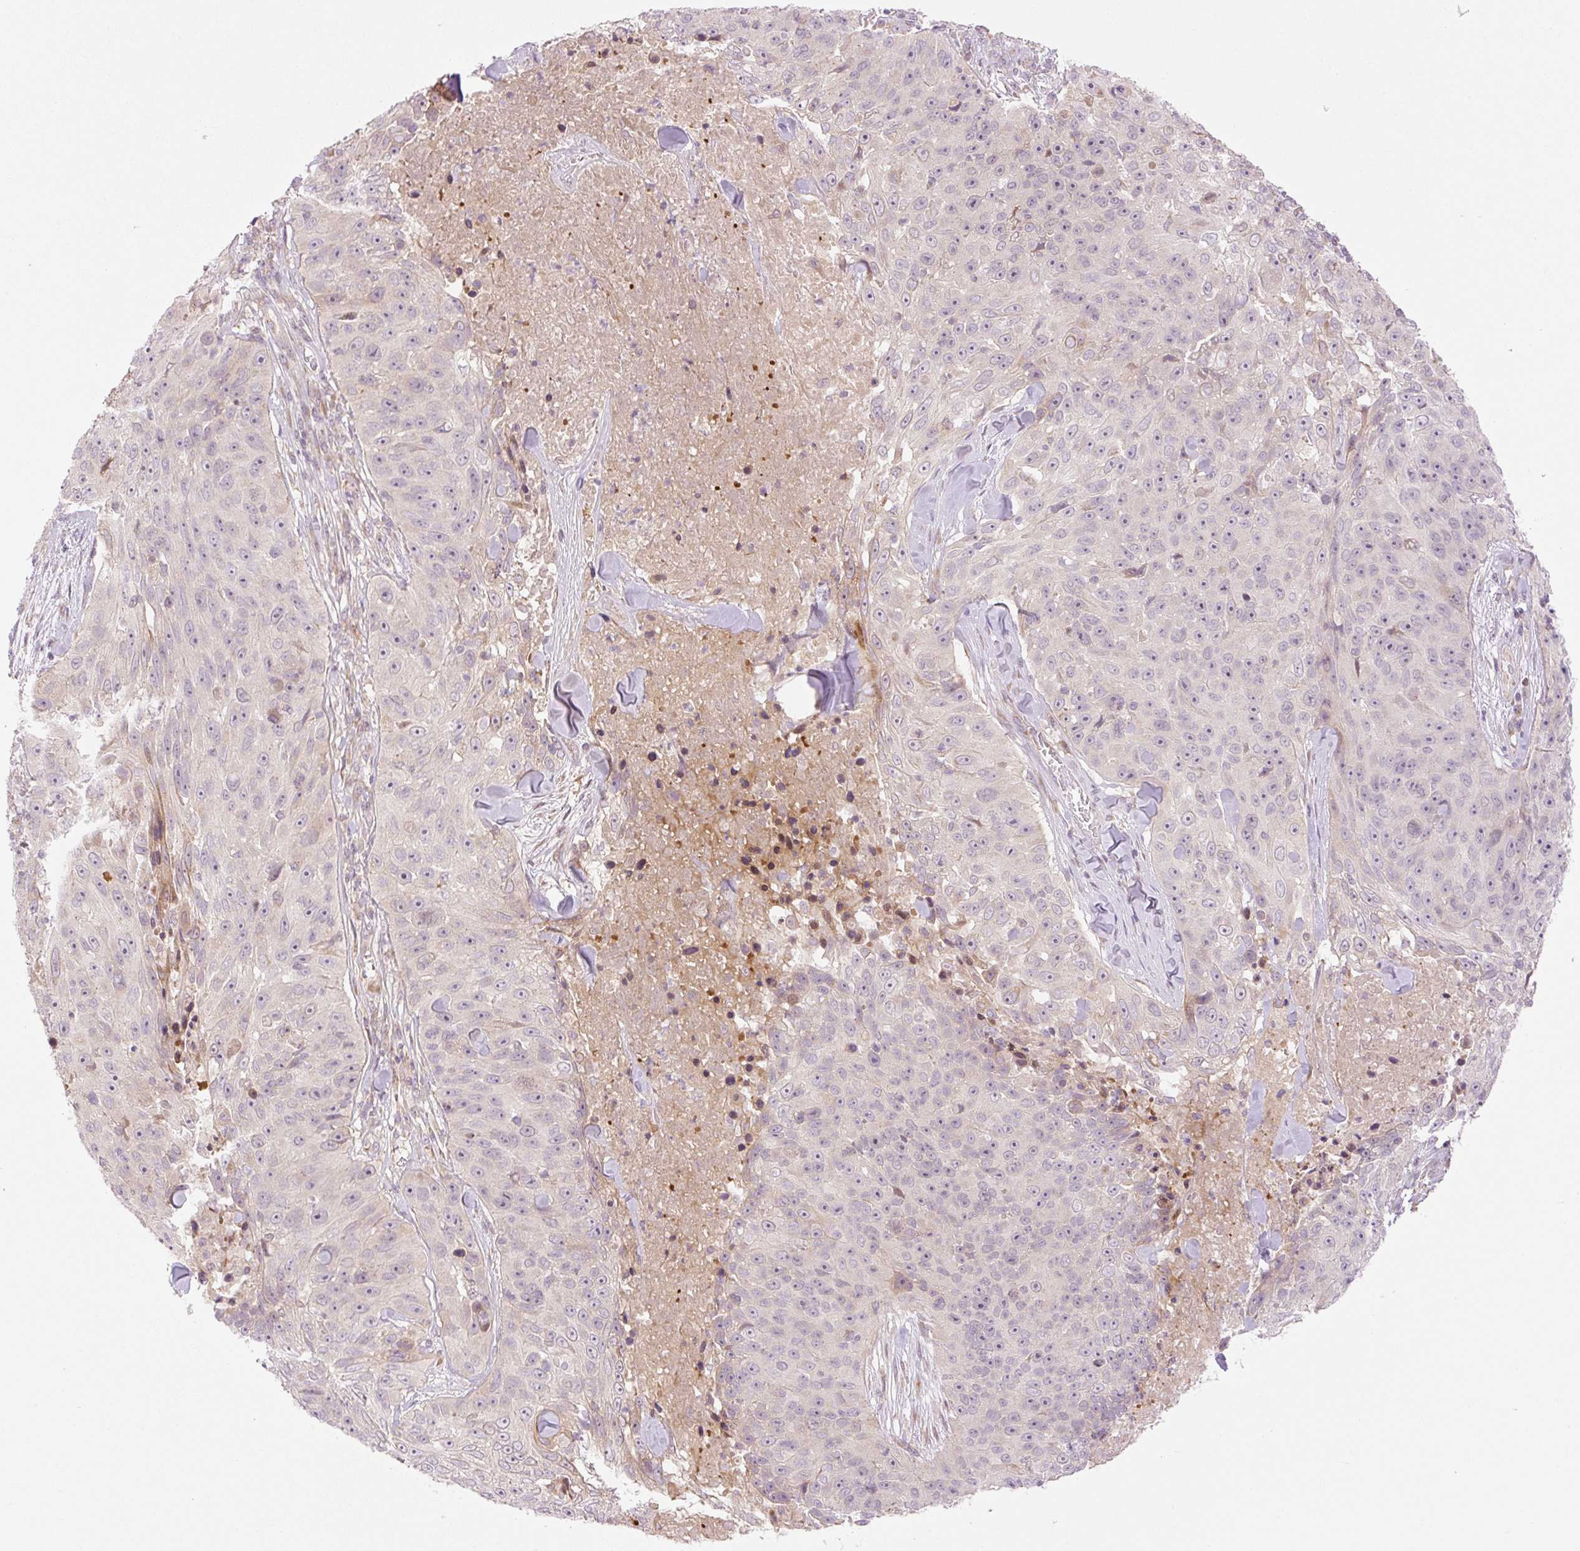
{"staining": {"intensity": "weak", "quantity": "<25%", "location": "nuclear"}, "tissue": "skin cancer", "cell_type": "Tumor cells", "image_type": "cancer", "snomed": [{"axis": "morphology", "description": "Squamous cell carcinoma, NOS"}, {"axis": "topography", "description": "Skin"}], "caption": "Skin squamous cell carcinoma stained for a protein using immunohistochemistry (IHC) demonstrates no expression tumor cells.", "gene": "ZNF394", "patient": {"sex": "female", "age": 87}}